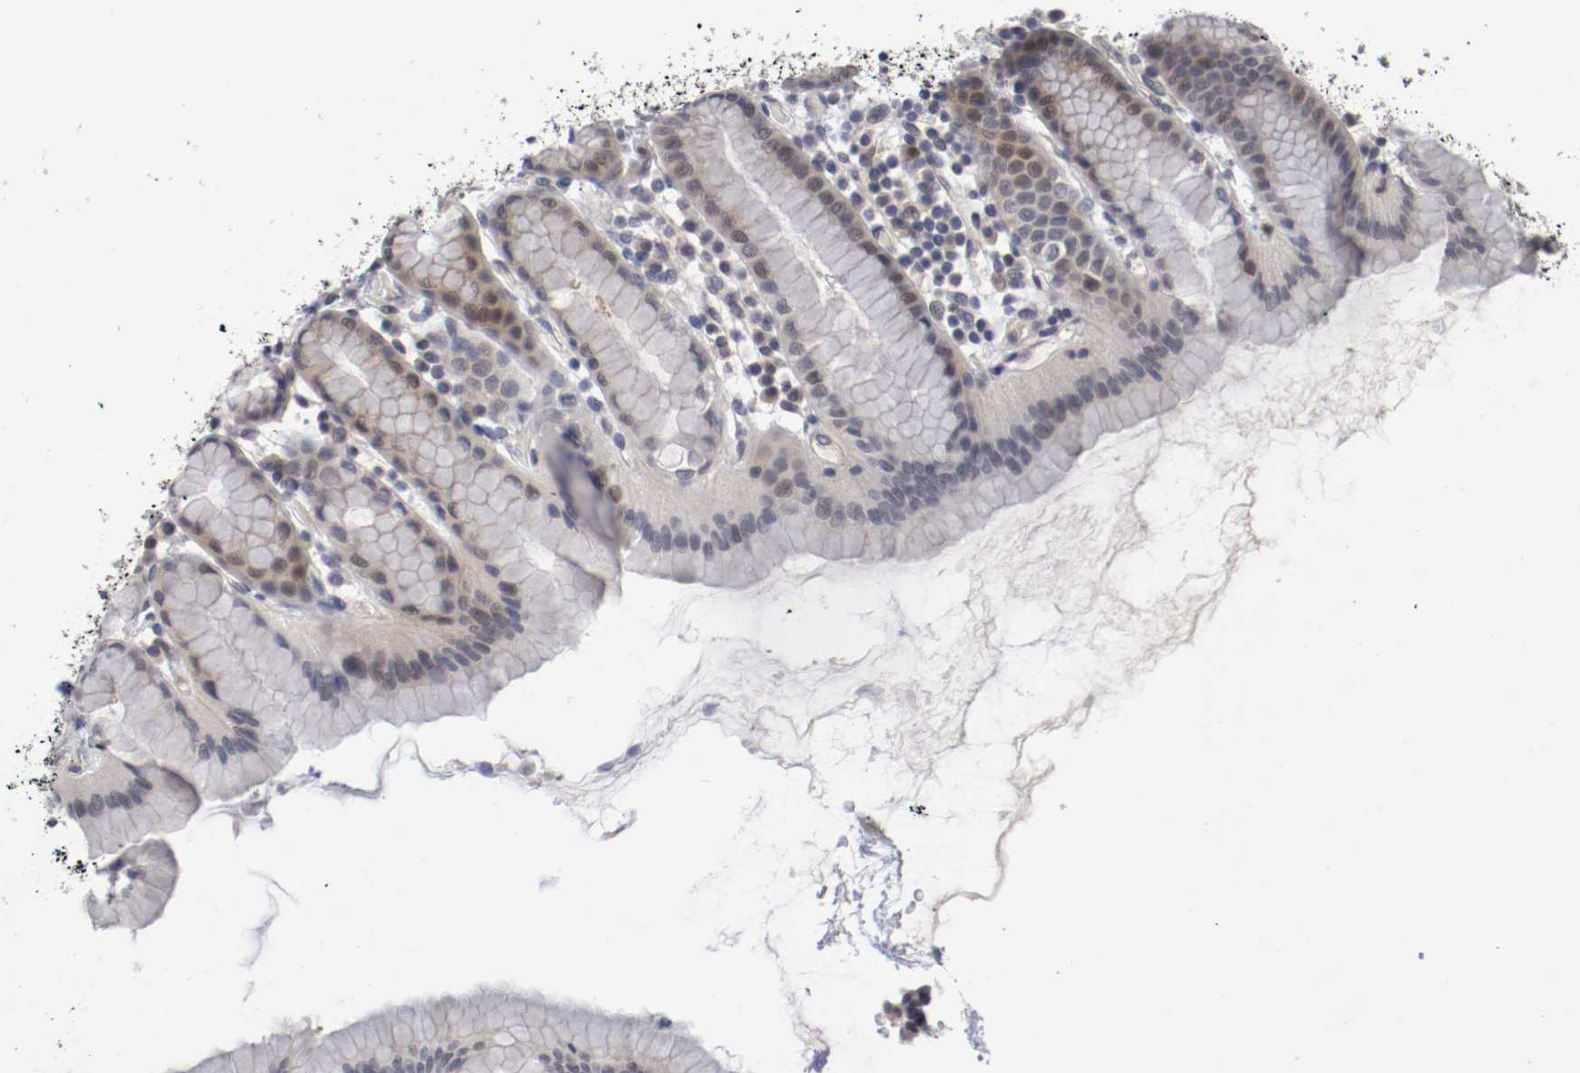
{"staining": {"intensity": "weak", "quantity": "25%-75%", "location": "cytoplasmic/membranous,nuclear"}, "tissue": "stomach", "cell_type": "Glandular cells", "image_type": "normal", "snomed": [{"axis": "morphology", "description": "Normal tissue, NOS"}, {"axis": "topography", "description": "Stomach, upper"}], "caption": "Immunohistochemical staining of benign stomach shows 25%-75% levels of weak cytoplasmic/membranous,nuclear protein positivity in about 25%-75% of glandular cells. (DAB = brown stain, brightfield microscopy at high magnification).", "gene": "RBM23", "patient": {"sex": "male", "age": 68}}